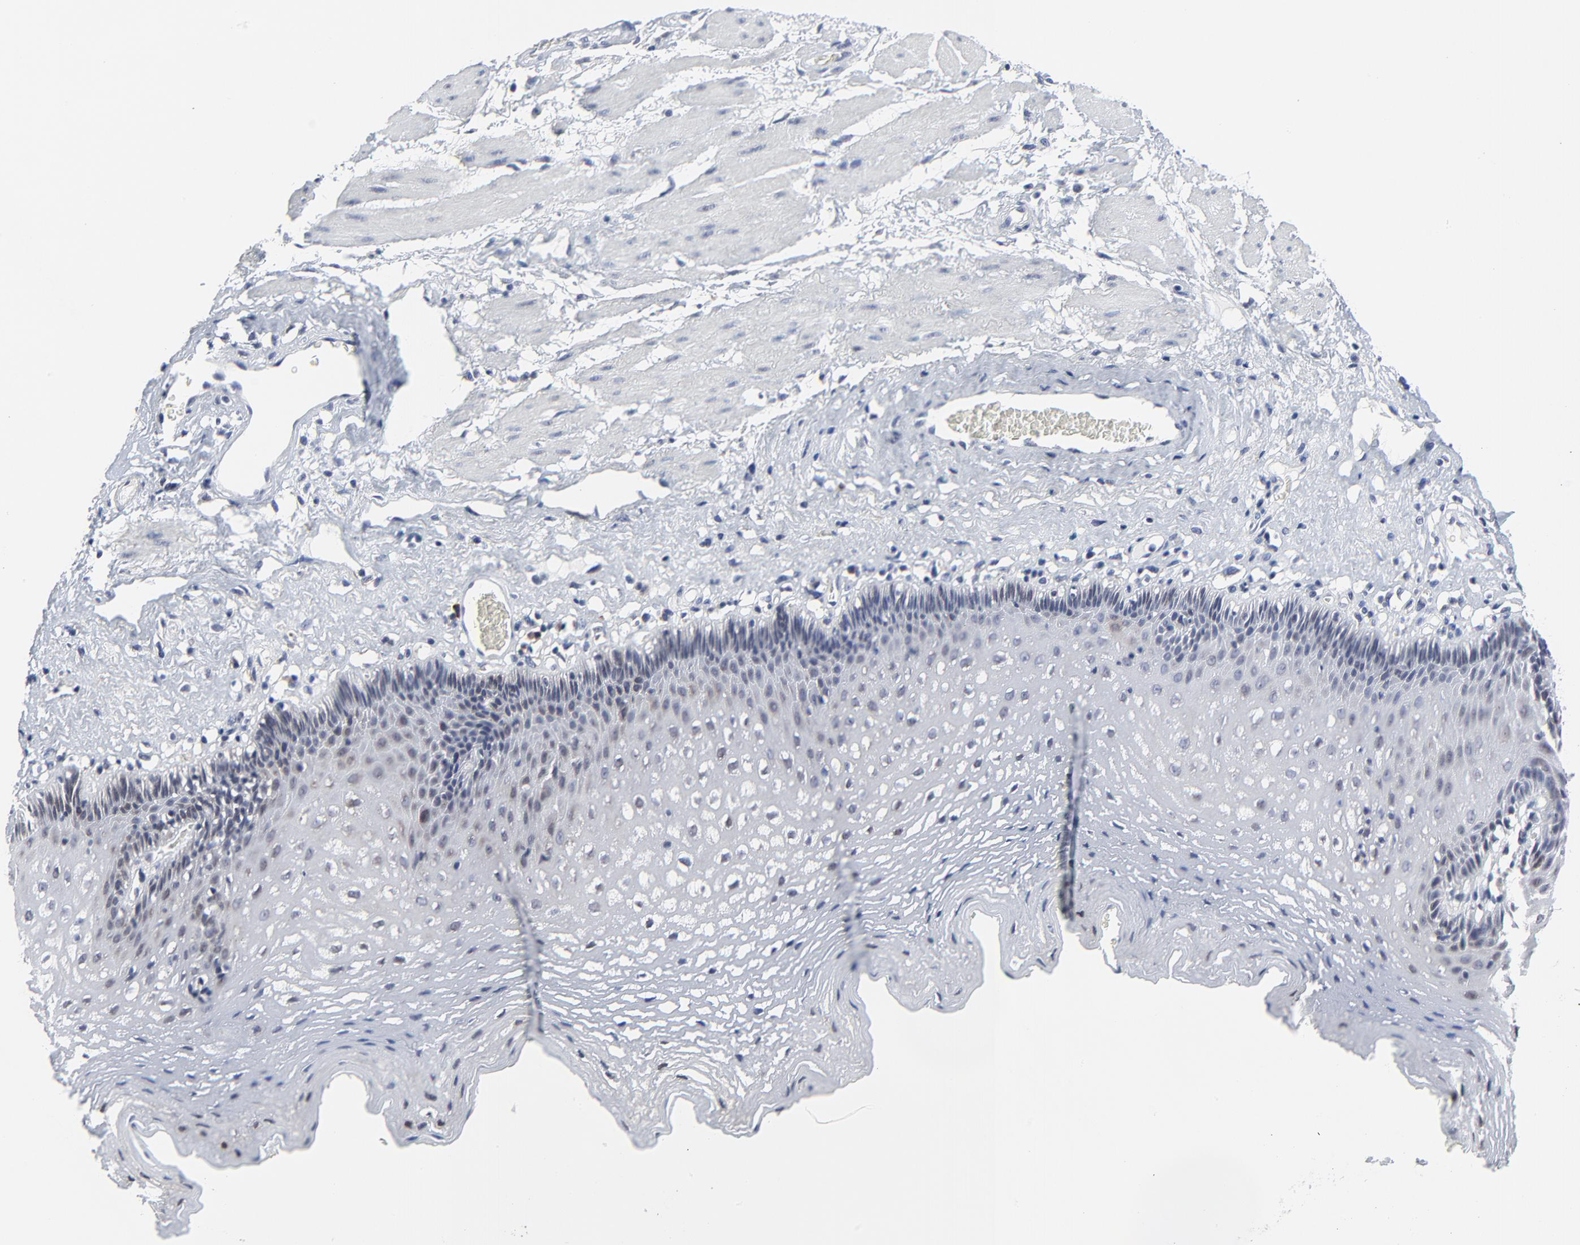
{"staining": {"intensity": "negative", "quantity": "none", "location": "none"}, "tissue": "esophagus", "cell_type": "Squamous epithelial cells", "image_type": "normal", "snomed": [{"axis": "morphology", "description": "Normal tissue, NOS"}, {"axis": "topography", "description": "Esophagus"}], "caption": "Squamous epithelial cells are negative for brown protein staining in benign esophagus. The staining is performed using DAB (3,3'-diaminobenzidine) brown chromogen with nuclei counter-stained in using hematoxylin.", "gene": "NLGN3", "patient": {"sex": "female", "age": 70}}